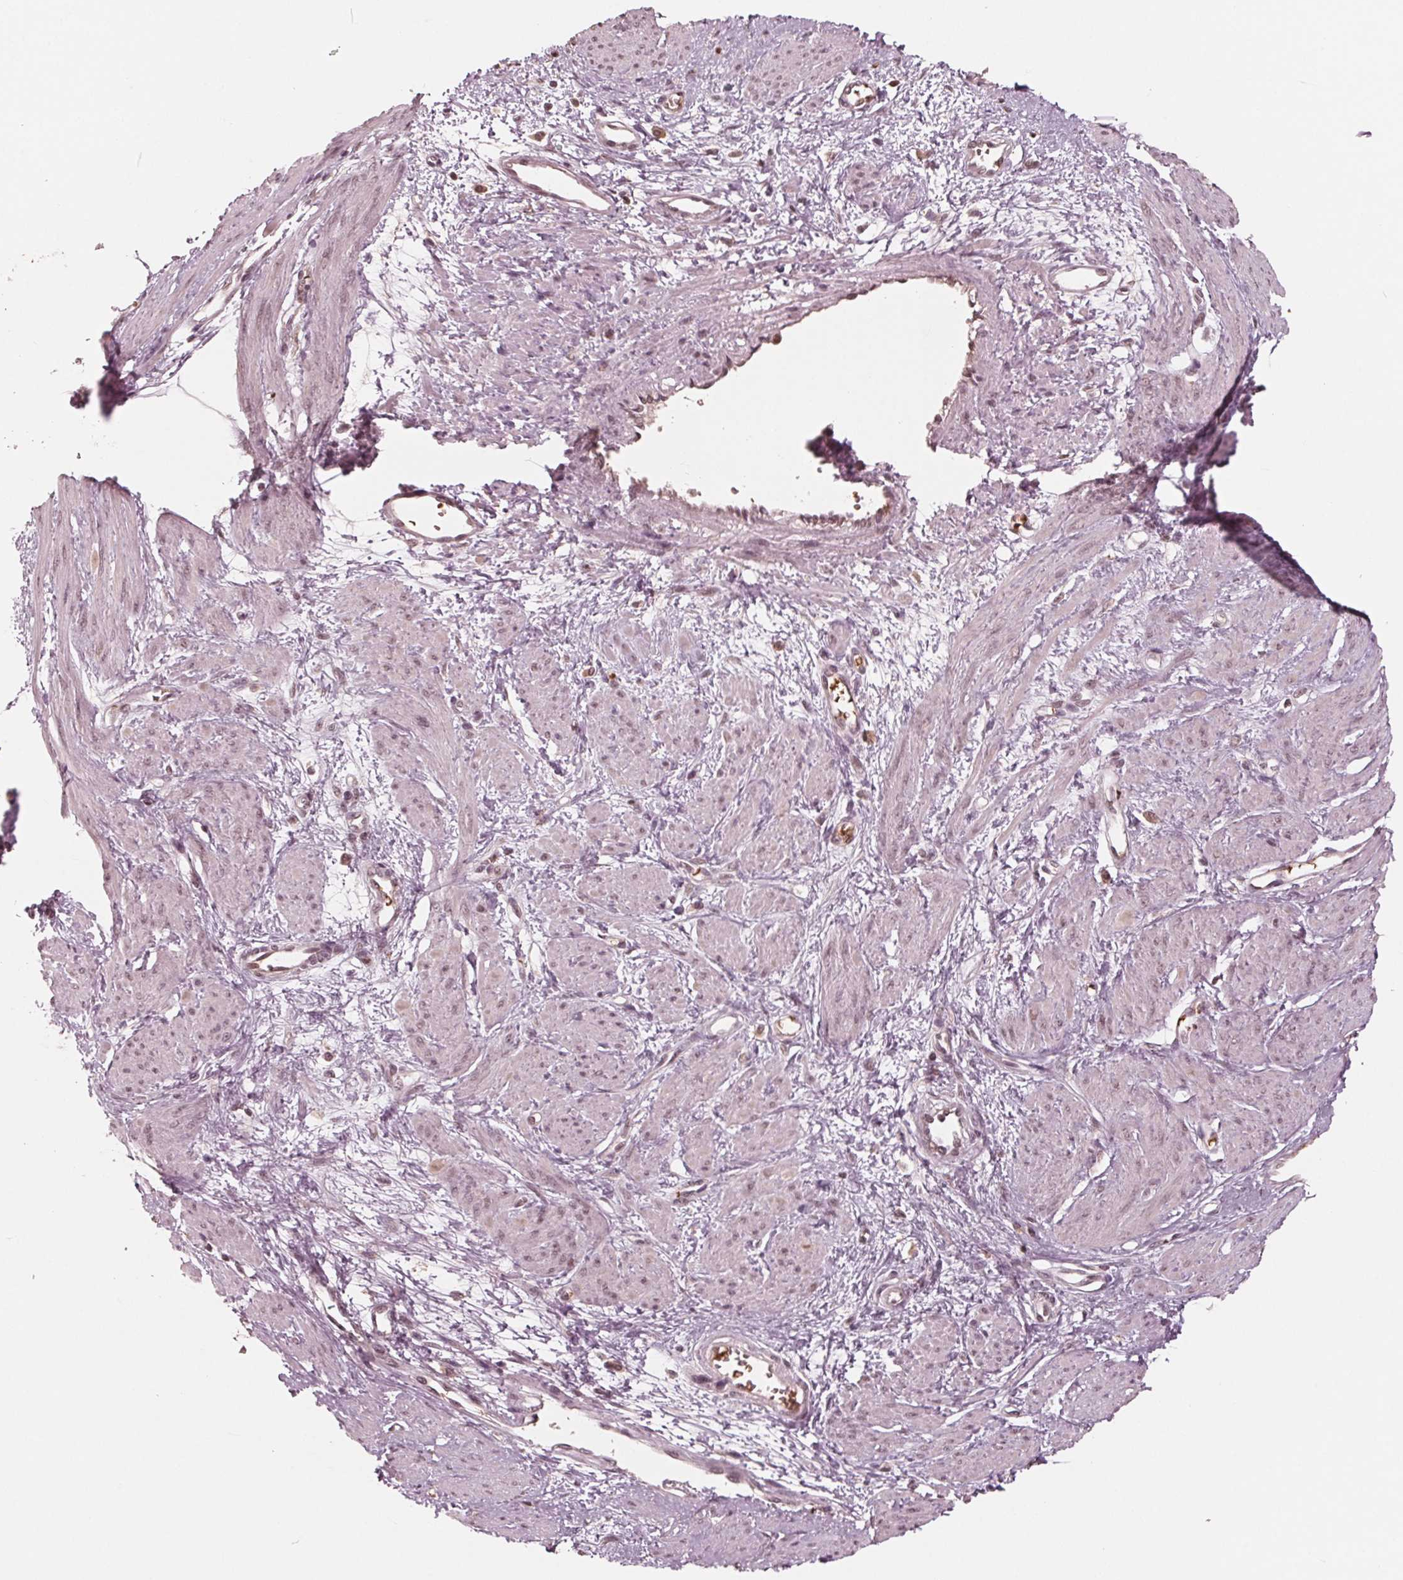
{"staining": {"intensity": "weak", "quantity": "<25%", "location": "nuclear"}, "tissue": "smooth muscle", "cell_type": "Smooth muscle cells", "image_type": "normal", "snomed": [{"axis": "morphology", "description": "Normal tissue, NOS"}, {"axis": "topography", "description": "Smooth muscle"}, {"axis": "topography", "description": "Uterus"}], "caption": "DAB (3,3'-diaminobenzidine) immunohistochemical staining of benign smooth muscle shows no significant staining in smooth muscle cells. The staining is performed using DAB brown chromogen with nuclei counter-stained in using hematoxylin.", "gene": "HIRIP3", "patient": {"sex": "female", "age": 39}}